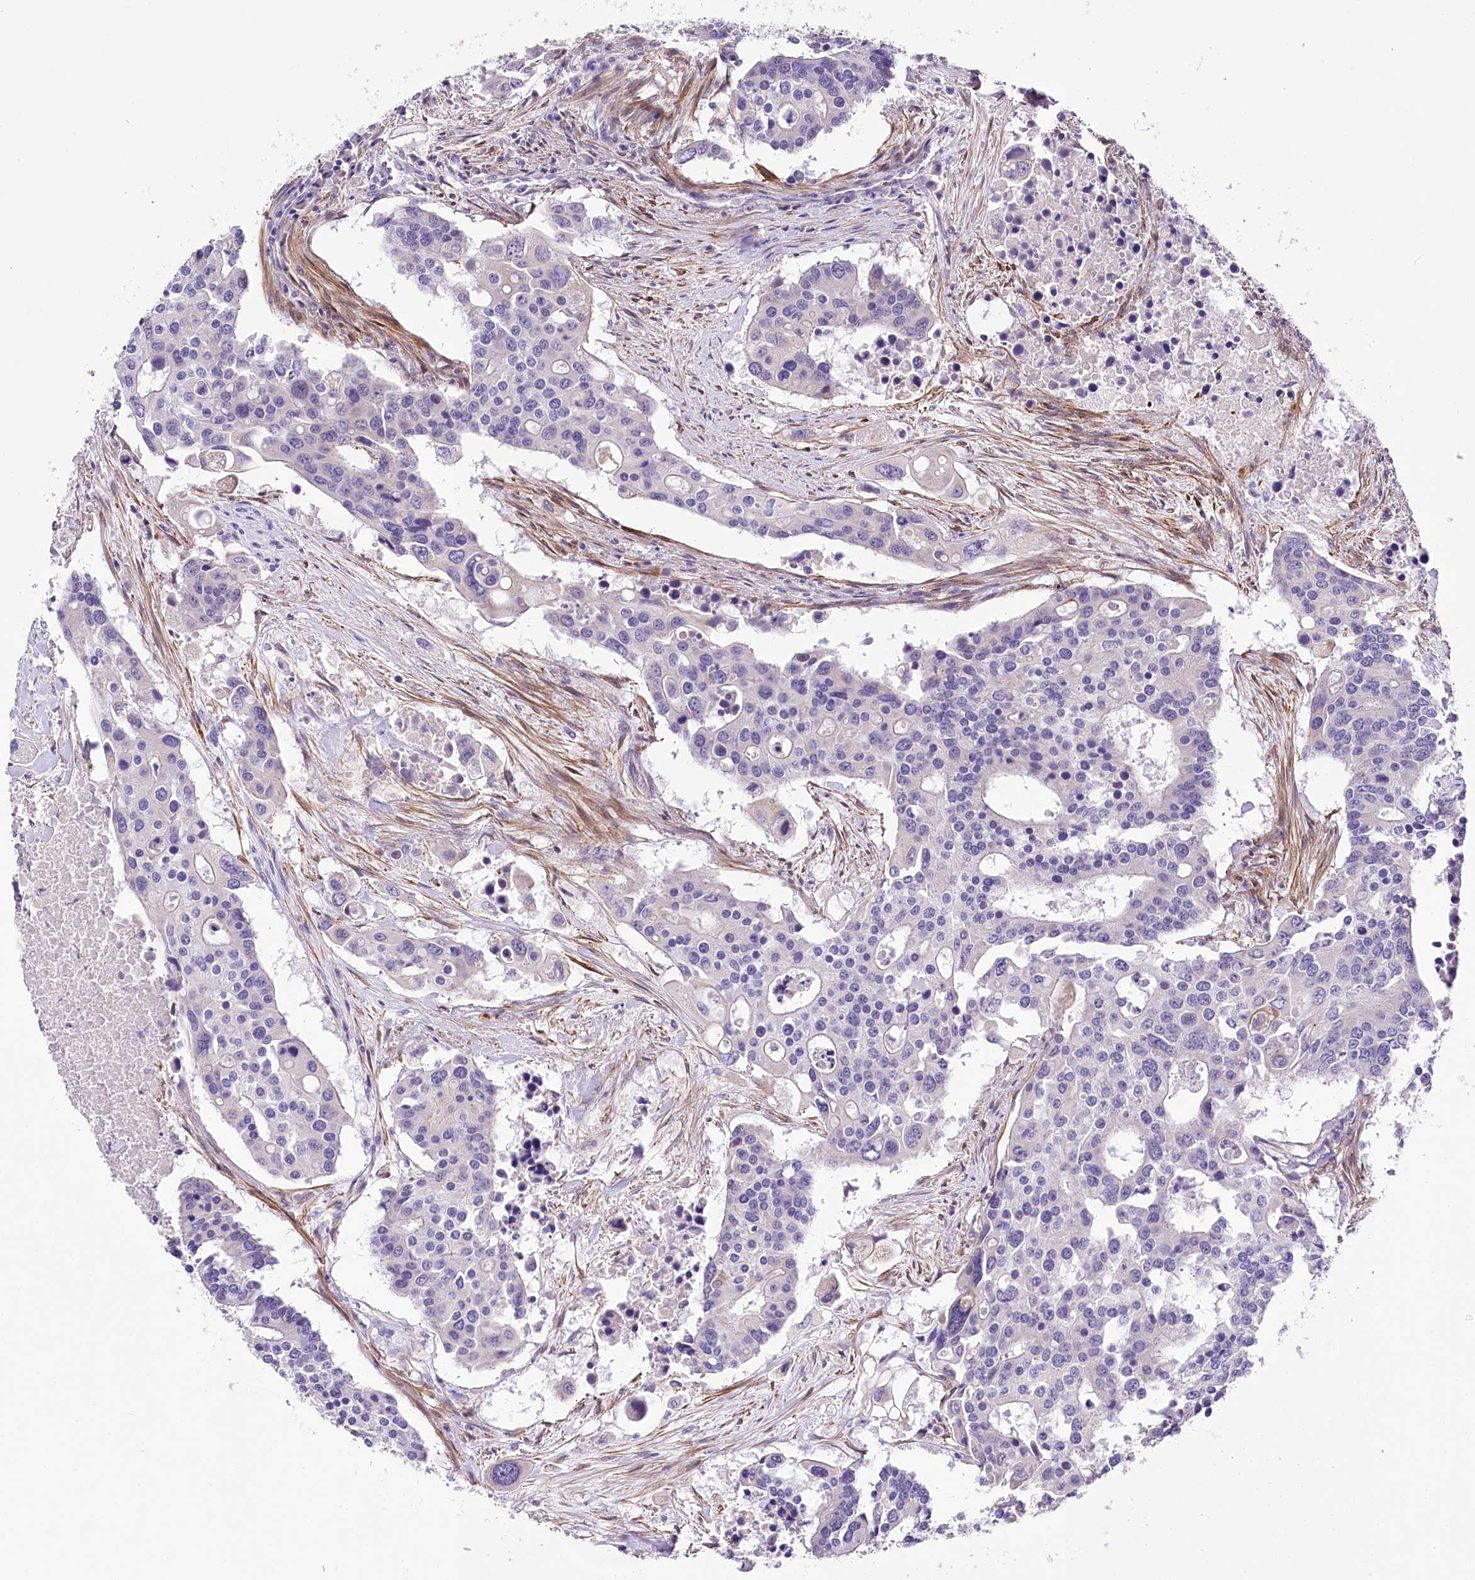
{"staining": {"intensity": "negative", "quantity": "none", "location": "none"}, "tissue": "colorectal cancer", "cell_type": "Tumor cells", "image_type": "cancer", "snomed": [{"axis": "morphology", "description": "Adenocarcinoma, NOS"}, {"axis": "topography", "description": "Colon"}], "caption": "This is a photomicrograph of IHC staining of colorectal cancer (adenocarcinoma), which shows no expression in tumor cells. (Stains: DAB (3,3'-diaminobenzidine) immunohistochemistry (IHC) with hematoxylin counter stain, Microscopy: brightfield microscopy at high magnification).", "gene": "RDH16", "patient": {"sex": "male", "age": 77}}